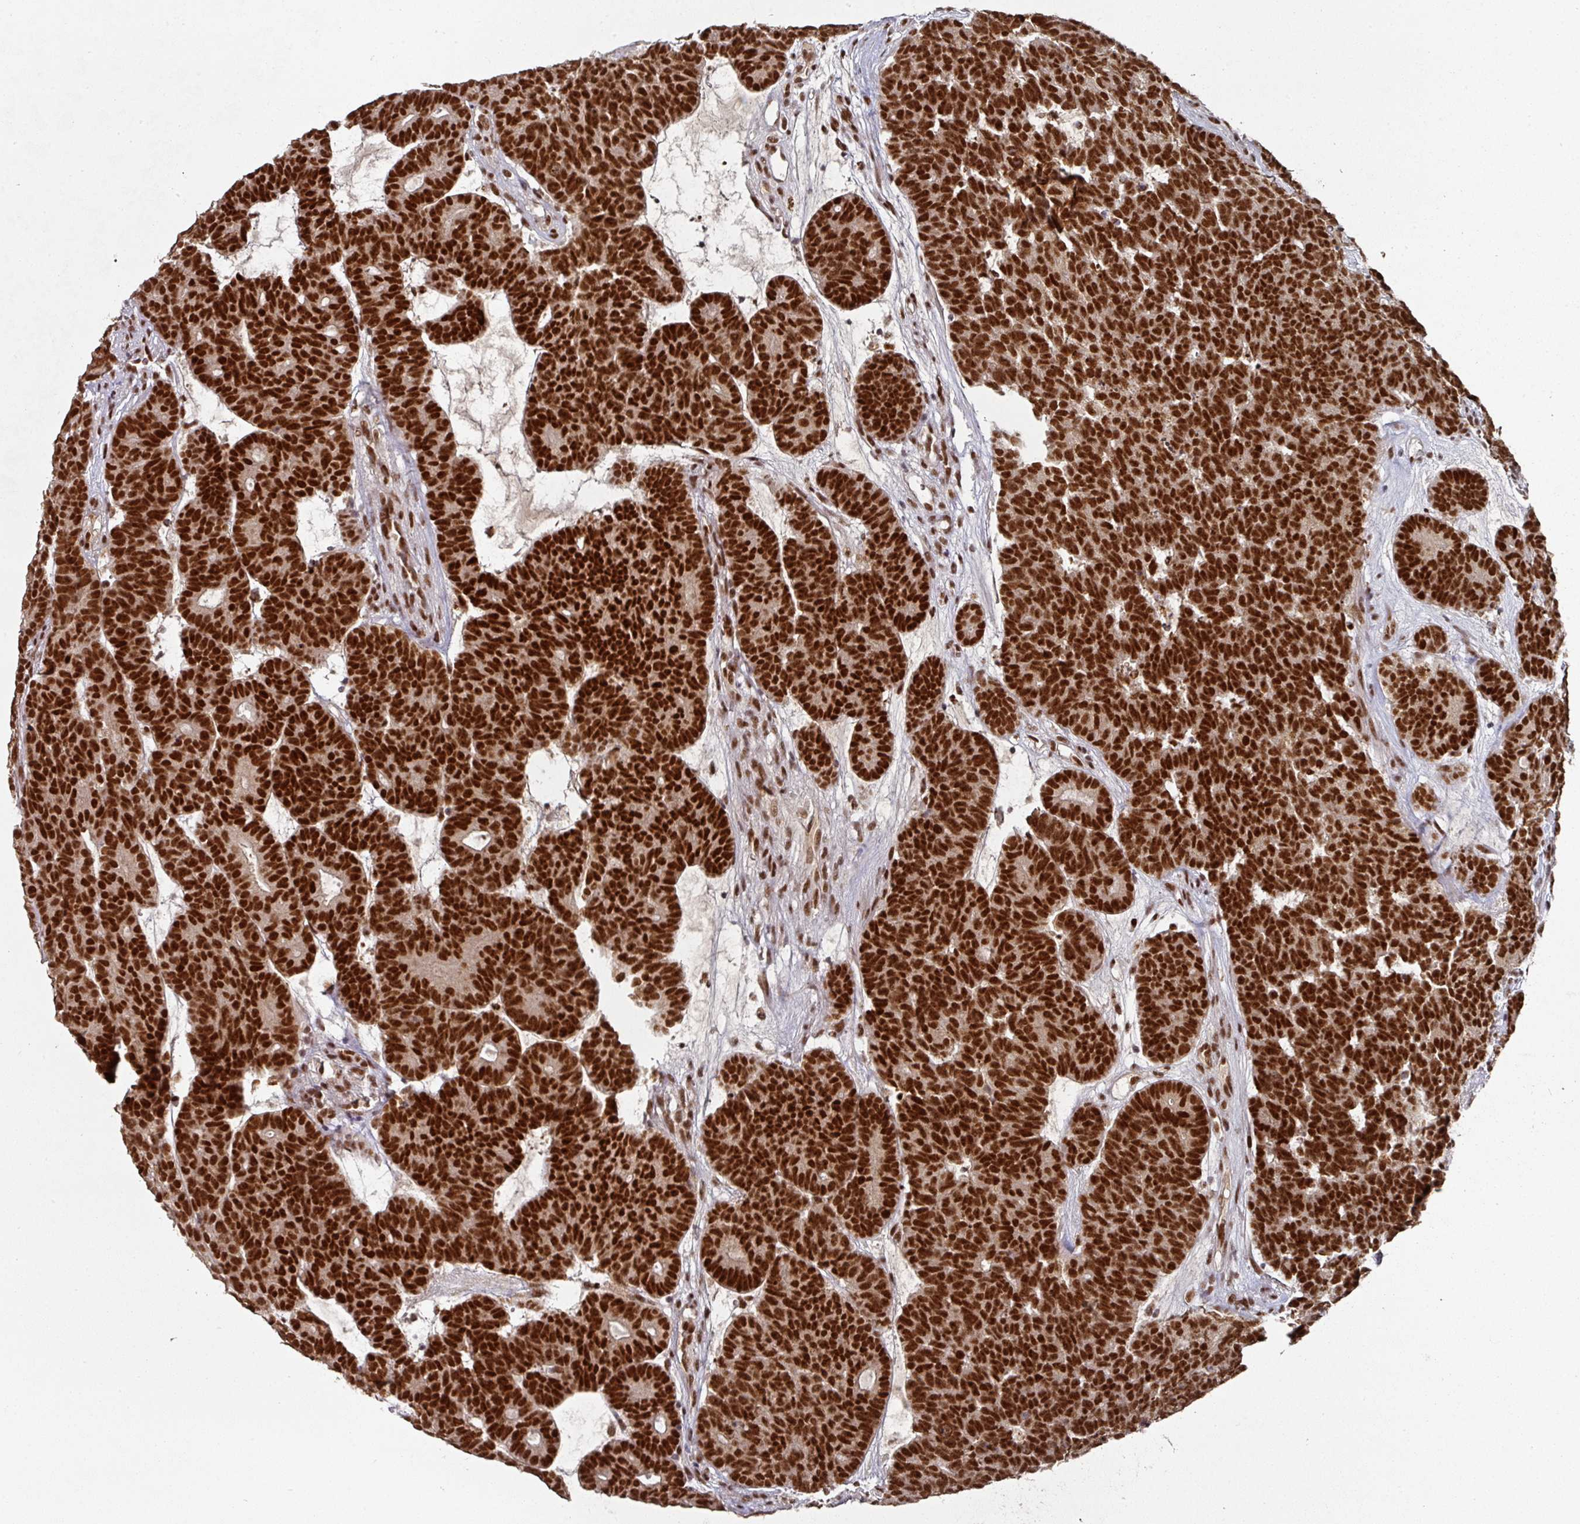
{"staining": {"intensity": "strong", "quantity": ">75%", "location": "nuclear"}, "tissue": "head and neck cancer", "cell_type": "Tumor cells", "image_type": "cancer", "snomed": [{"axis": "morphology", "description": "Adenocarcinoma, NOS"}, {"axis": "topography", "description": "Head-Neck"}], "caption": "Strong nuclear expression is seen in about >75% of tumor cells in head and neck adenocarcinoma.", "gene": "MEPCE", "patient": {"sex": "female", "age": 81}}